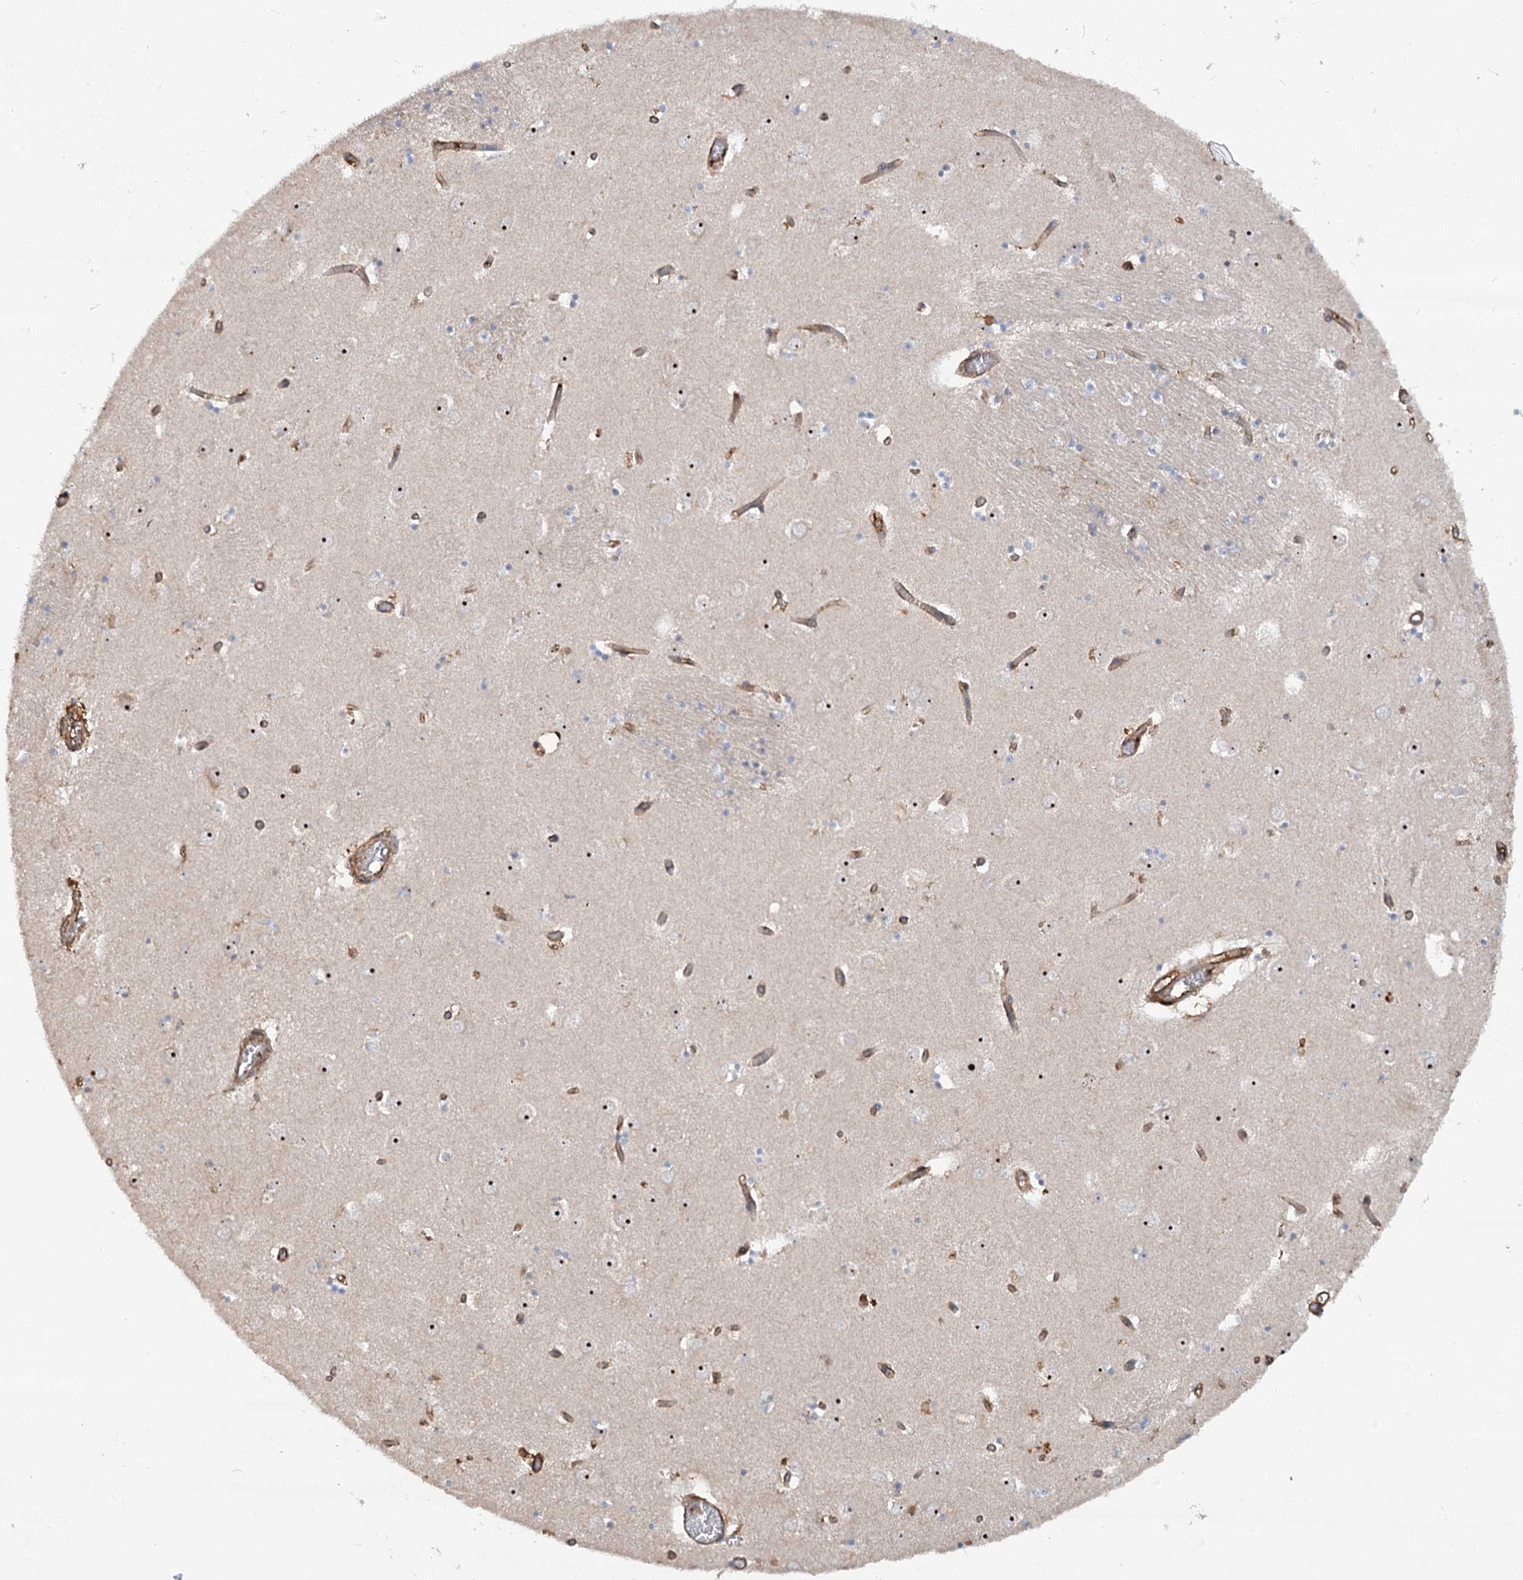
{"staining": {"intensity": "negative", "quantity": "none", "location": "none"}, "tissue": "caudate", "cell_type": "Glial cells", "image_type": "normal", "snomed": [{"axis": "morphology", "description": "Normal tissue, NOS"}, {"axis": "topography", "description": "Lateral ventricle wall"}], "caption": "Immunohistochemistry micrograph of benign caudate: caudate stained with DAB displays no significant protein staining in glial cells. (DAB IHC, high magnification).", "gene": "WDR36", "patient": {"sex": "male", "age": 70}}